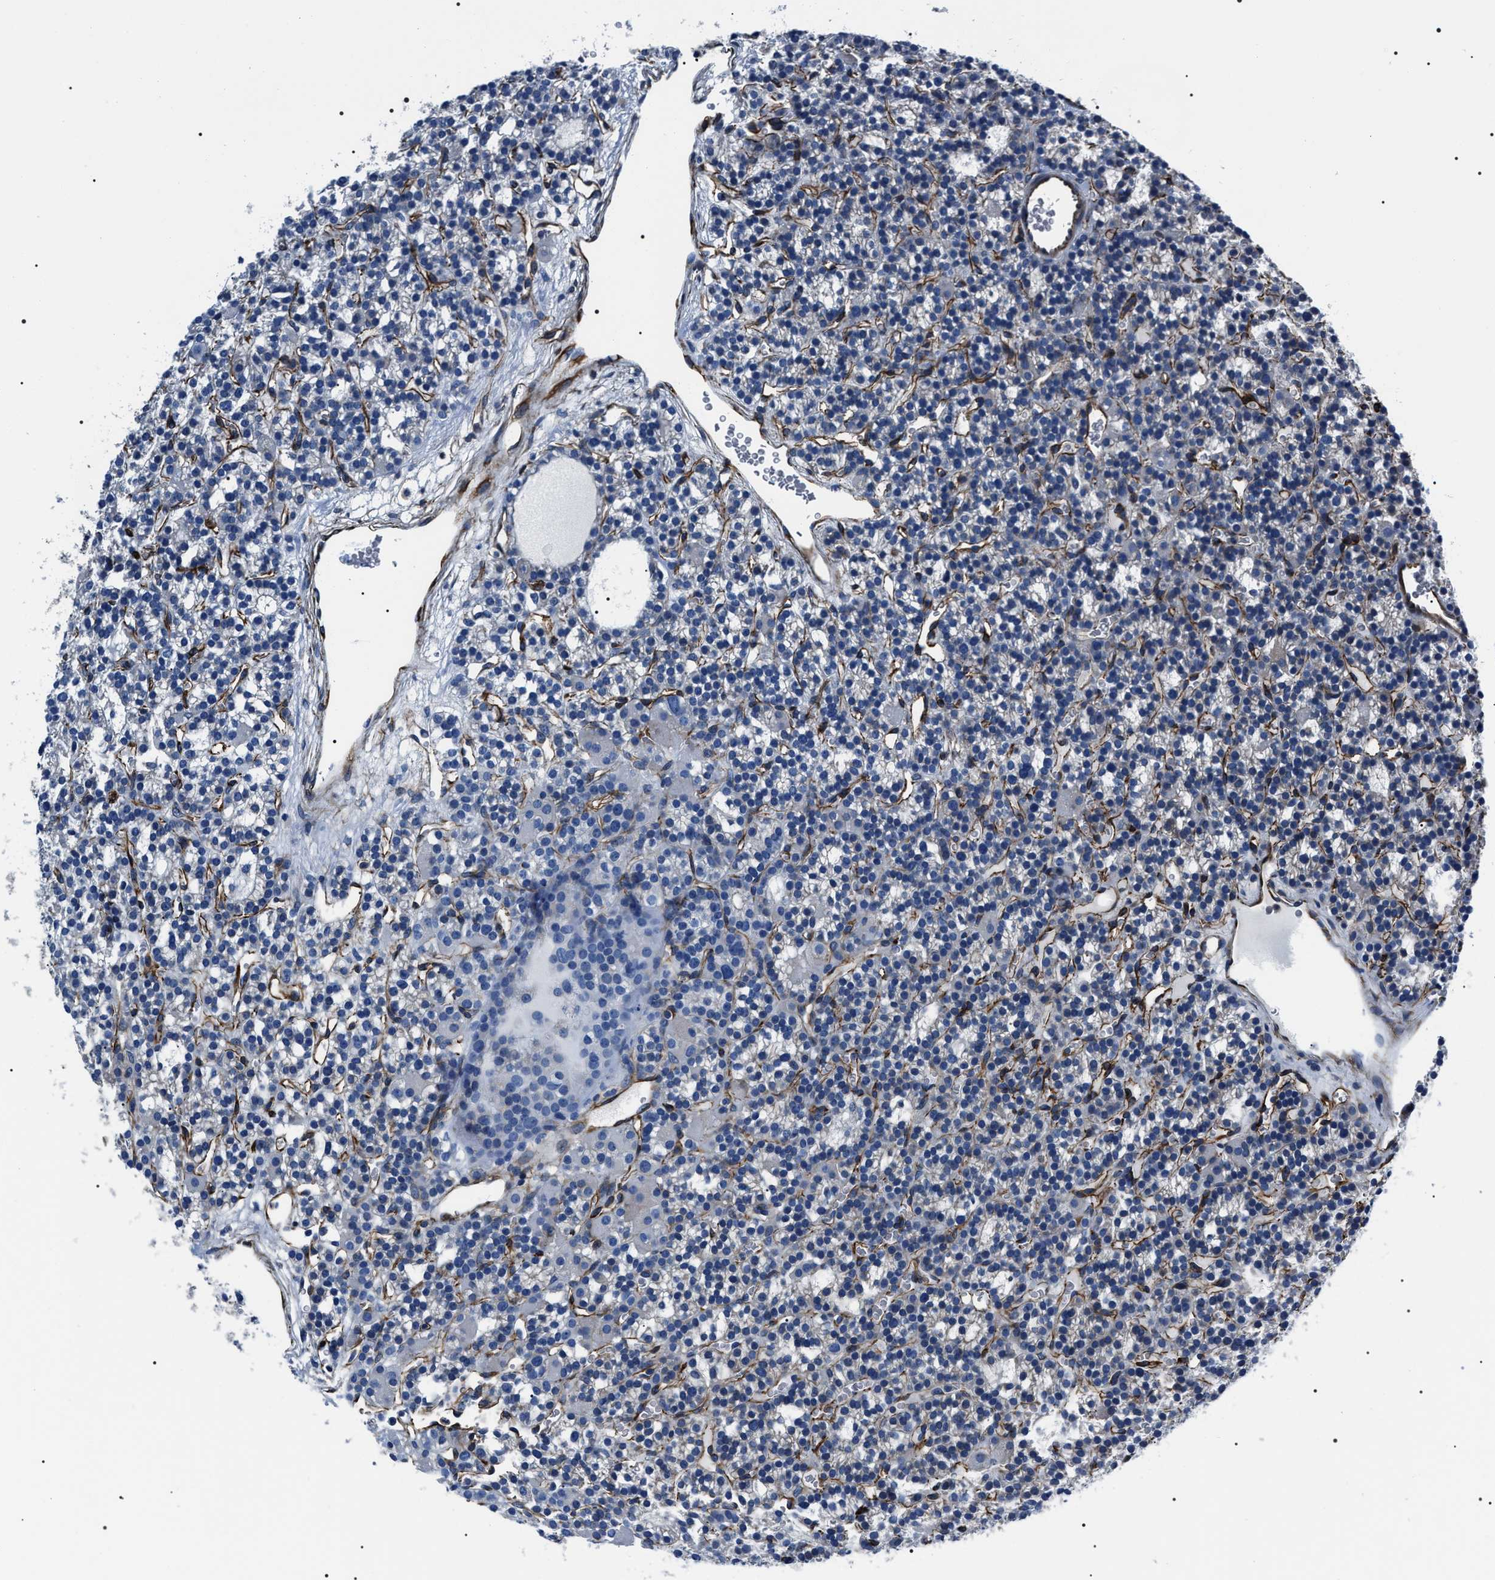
{"staining": {"intensity": "negative", "quantity": "none", "location": "none"}, "tissue": "parathyroid gland", "cell_type": "Glandular cells", "image_type": "normal", "snomed": [{"axis": "morphology", "description": "Normal tissue, NOS"}, {"axis": "morphology", "description": "Adenoma, NOS"}, {"axis": "topography", "description": "Parathyroid gland"}], "caption": "High power microscopy image of an immunohistochemistry (IHC) image of normal parathyroid gland, revealing no significant positivity in glandular cells. The staining is performed using DAB (3,3'-diaminobenzidine) brown chromogen with nuclei counter-stained in using hematoxylin.", "gene": "BAG2", "patient": {"sex": "female", "age": 58}}